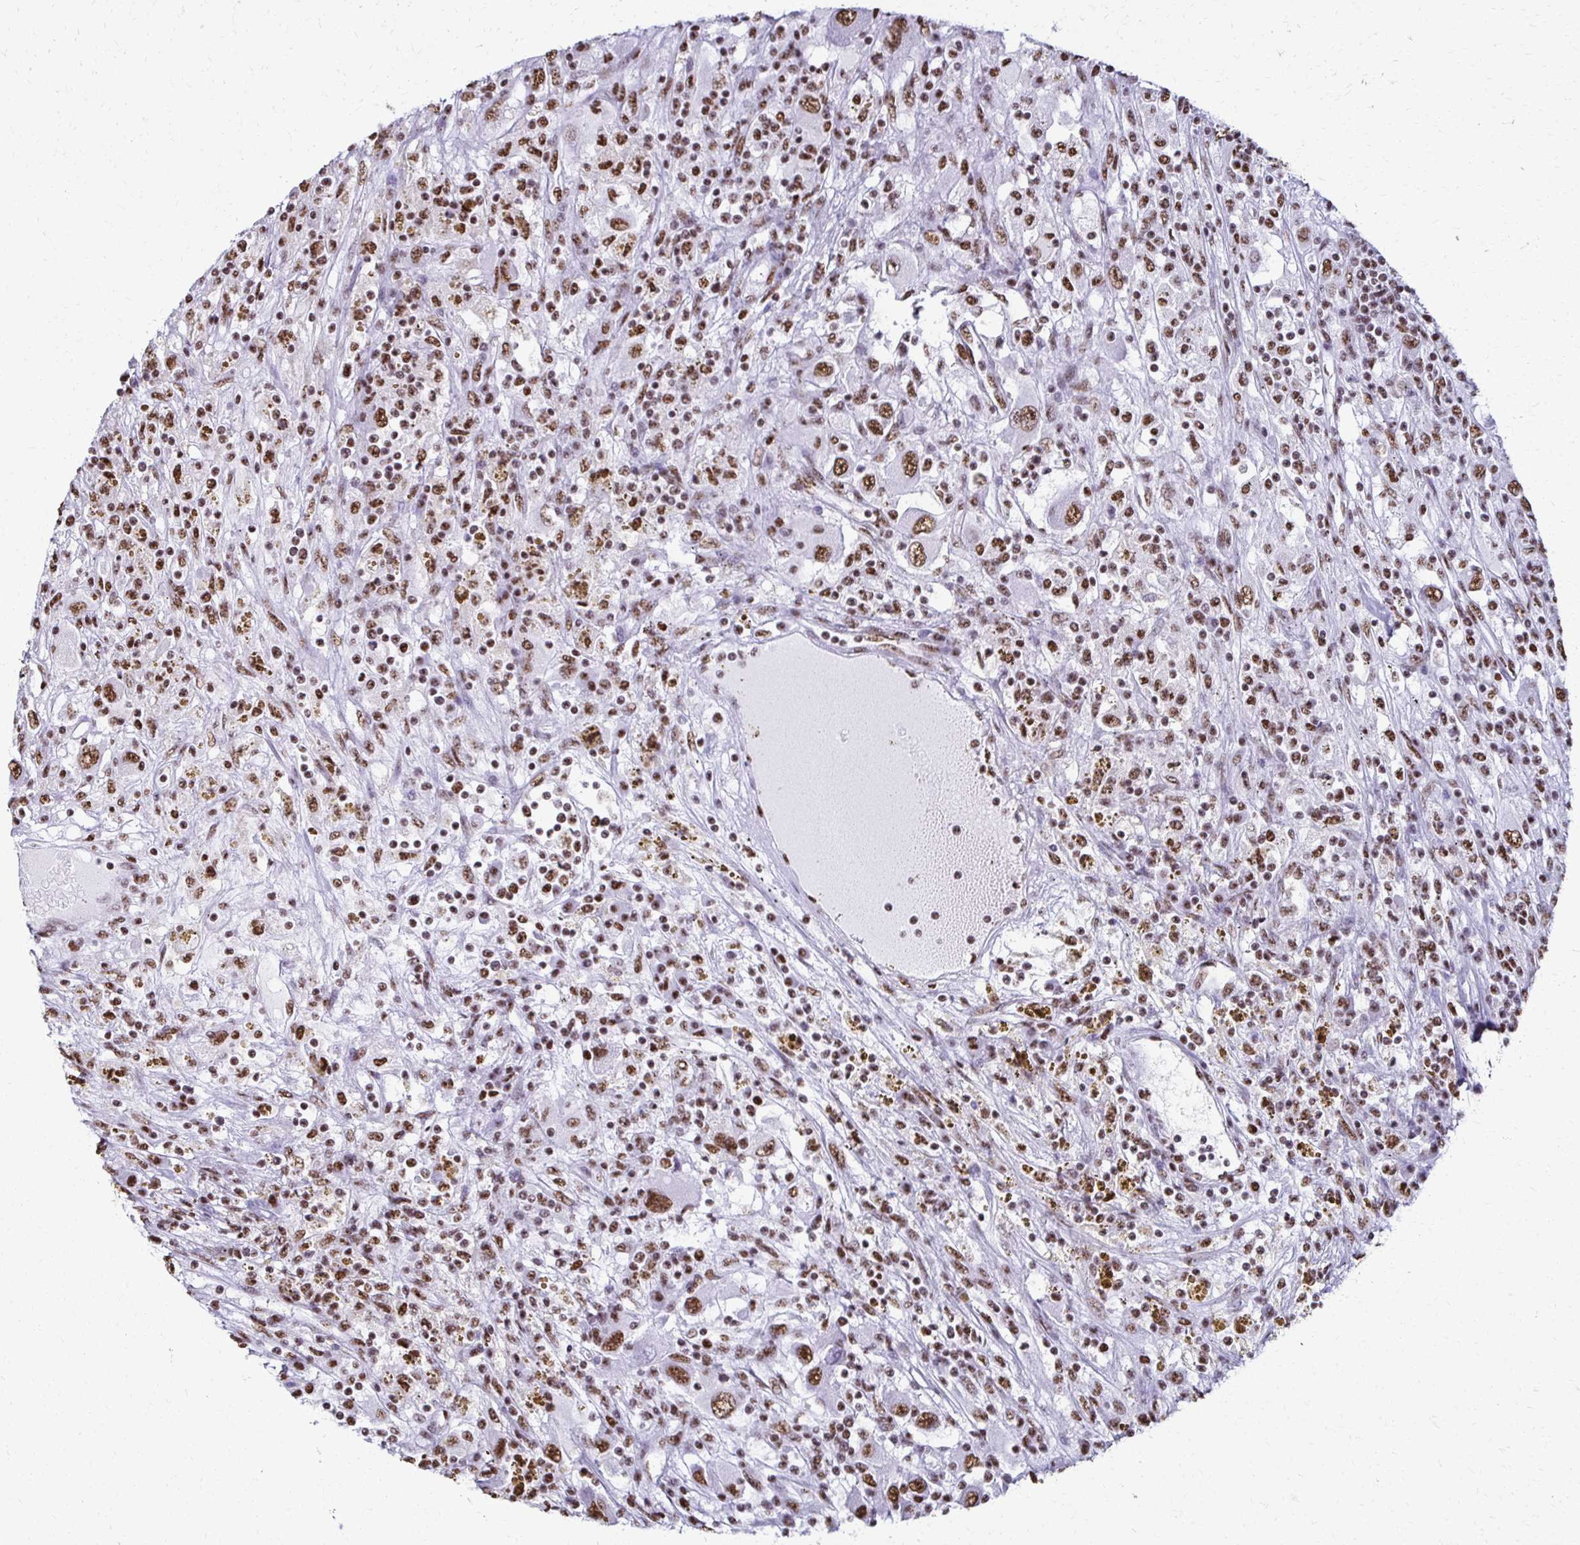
{"staining": {"intensity": "moderate", "quantity": ">75%", "location": "nuclear"}, "tissue": "renal cancer", "cell_type": "Tumor cells", "image_type": "cancer", "snomed": [{"axis": "morphology", "description": "Adenocarcinoma, NOS"}, {"axis": "topography", "description": "Kidney"}], "caption": "Protein staining of renal adenocarcinoma tissue demonstrates moderate nuclear expression in approximately >75% of tumor cells.", "gene": "NONO", "patient": {"sex": "female", "age": 67}}